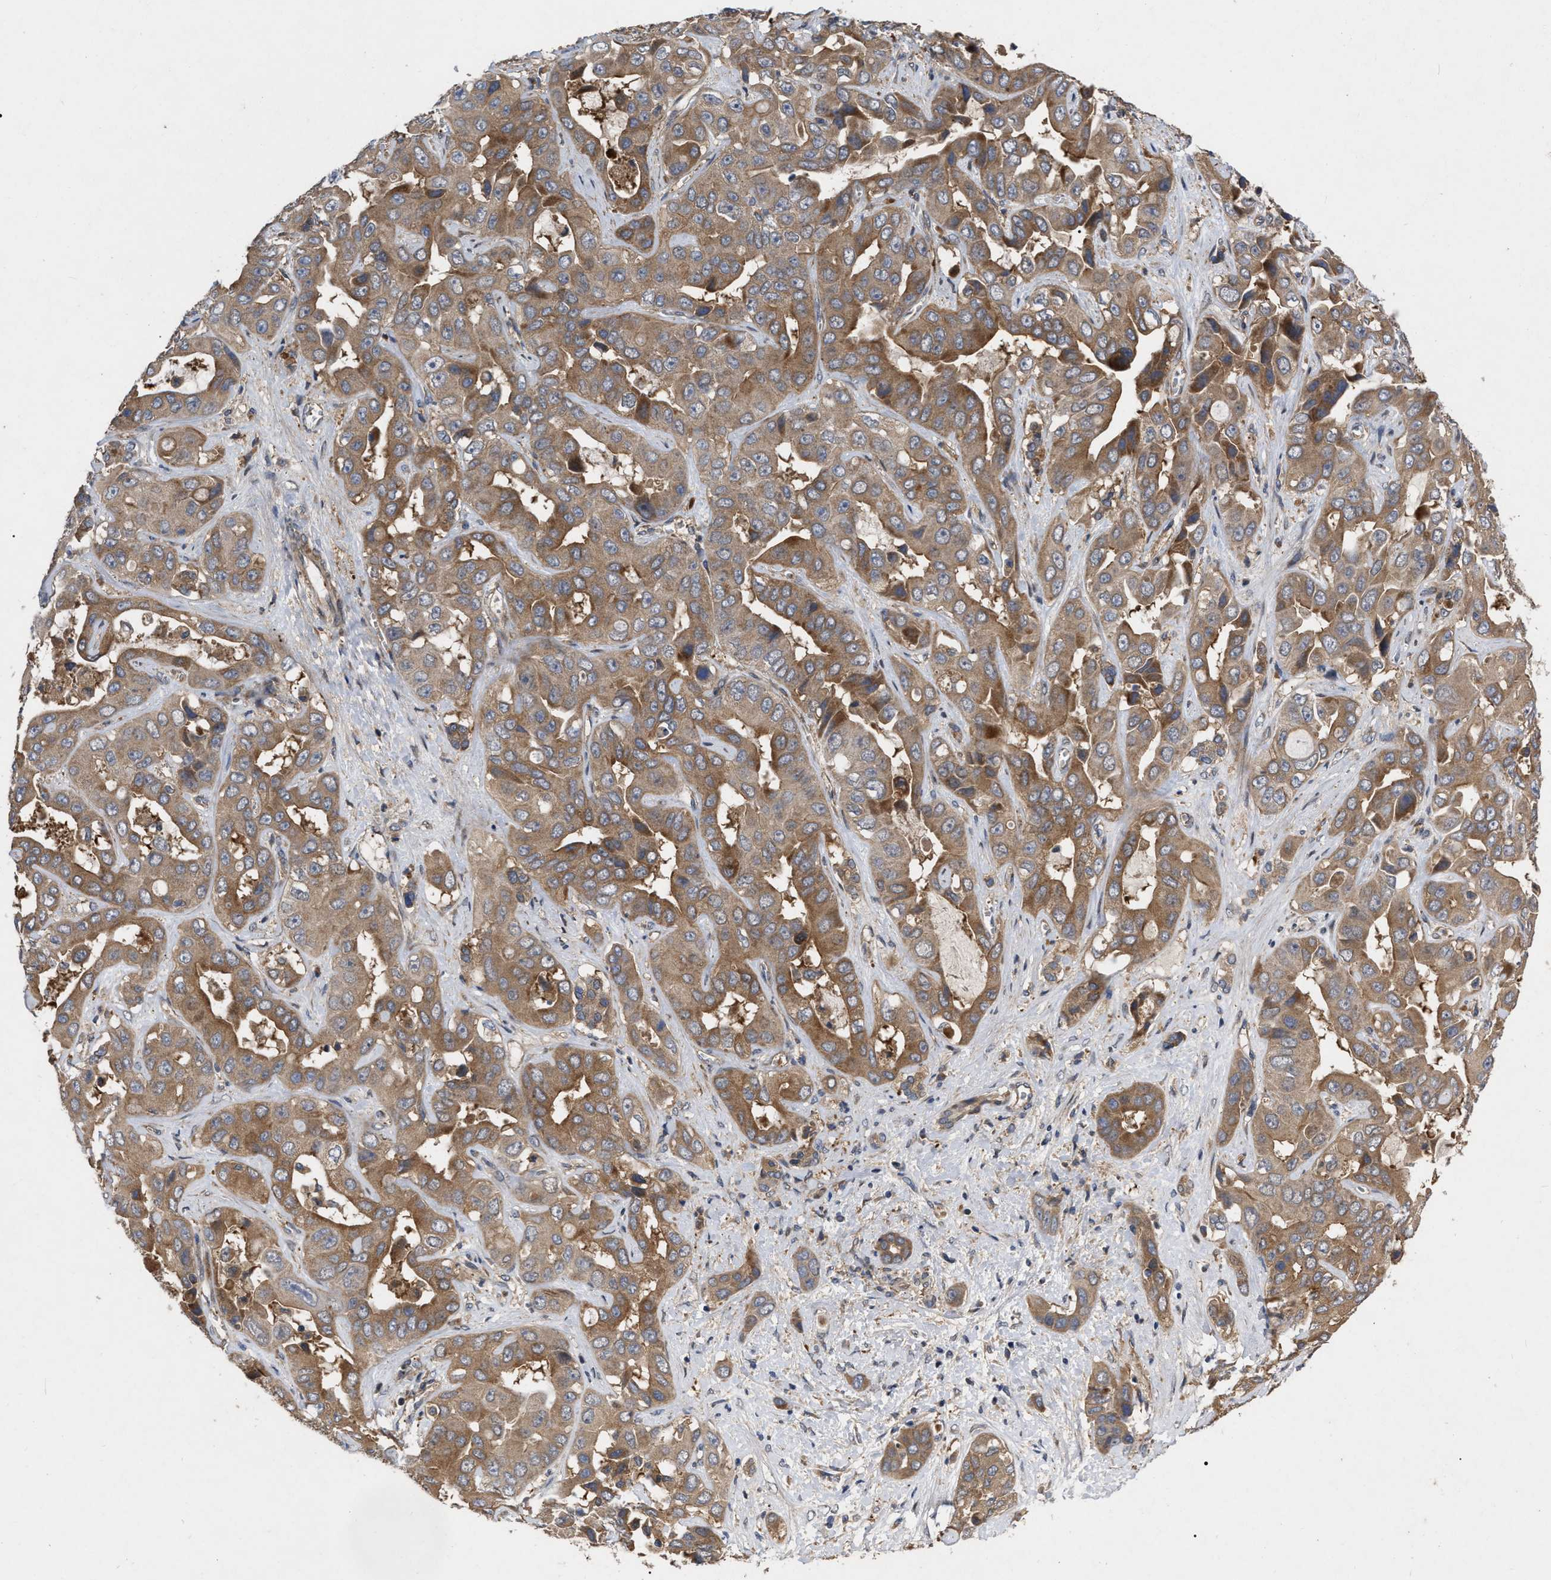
{"staining": {"intensity": "moderate", "quantity": ">75%", "location": "cytoplasmic/membranous"}, "tissue": "liver cancer", "cell_type": "Tumor cells", "image_type": "cancer", "snomed": [{"axis": "morphology", "description": "Cholangiocarcinoma"}, {"axis": "topography", "description": "Liver"}], "caption": "About >75% of tumor cells in liver cancer (cholangiocarcinoma) demonstrate moderate cytoplasmic/membranous protein positivity as visualized by brown immunohistochemical staining.", "gene": "CDKN2C", "patient": {"sex": "female", "age": 52}}